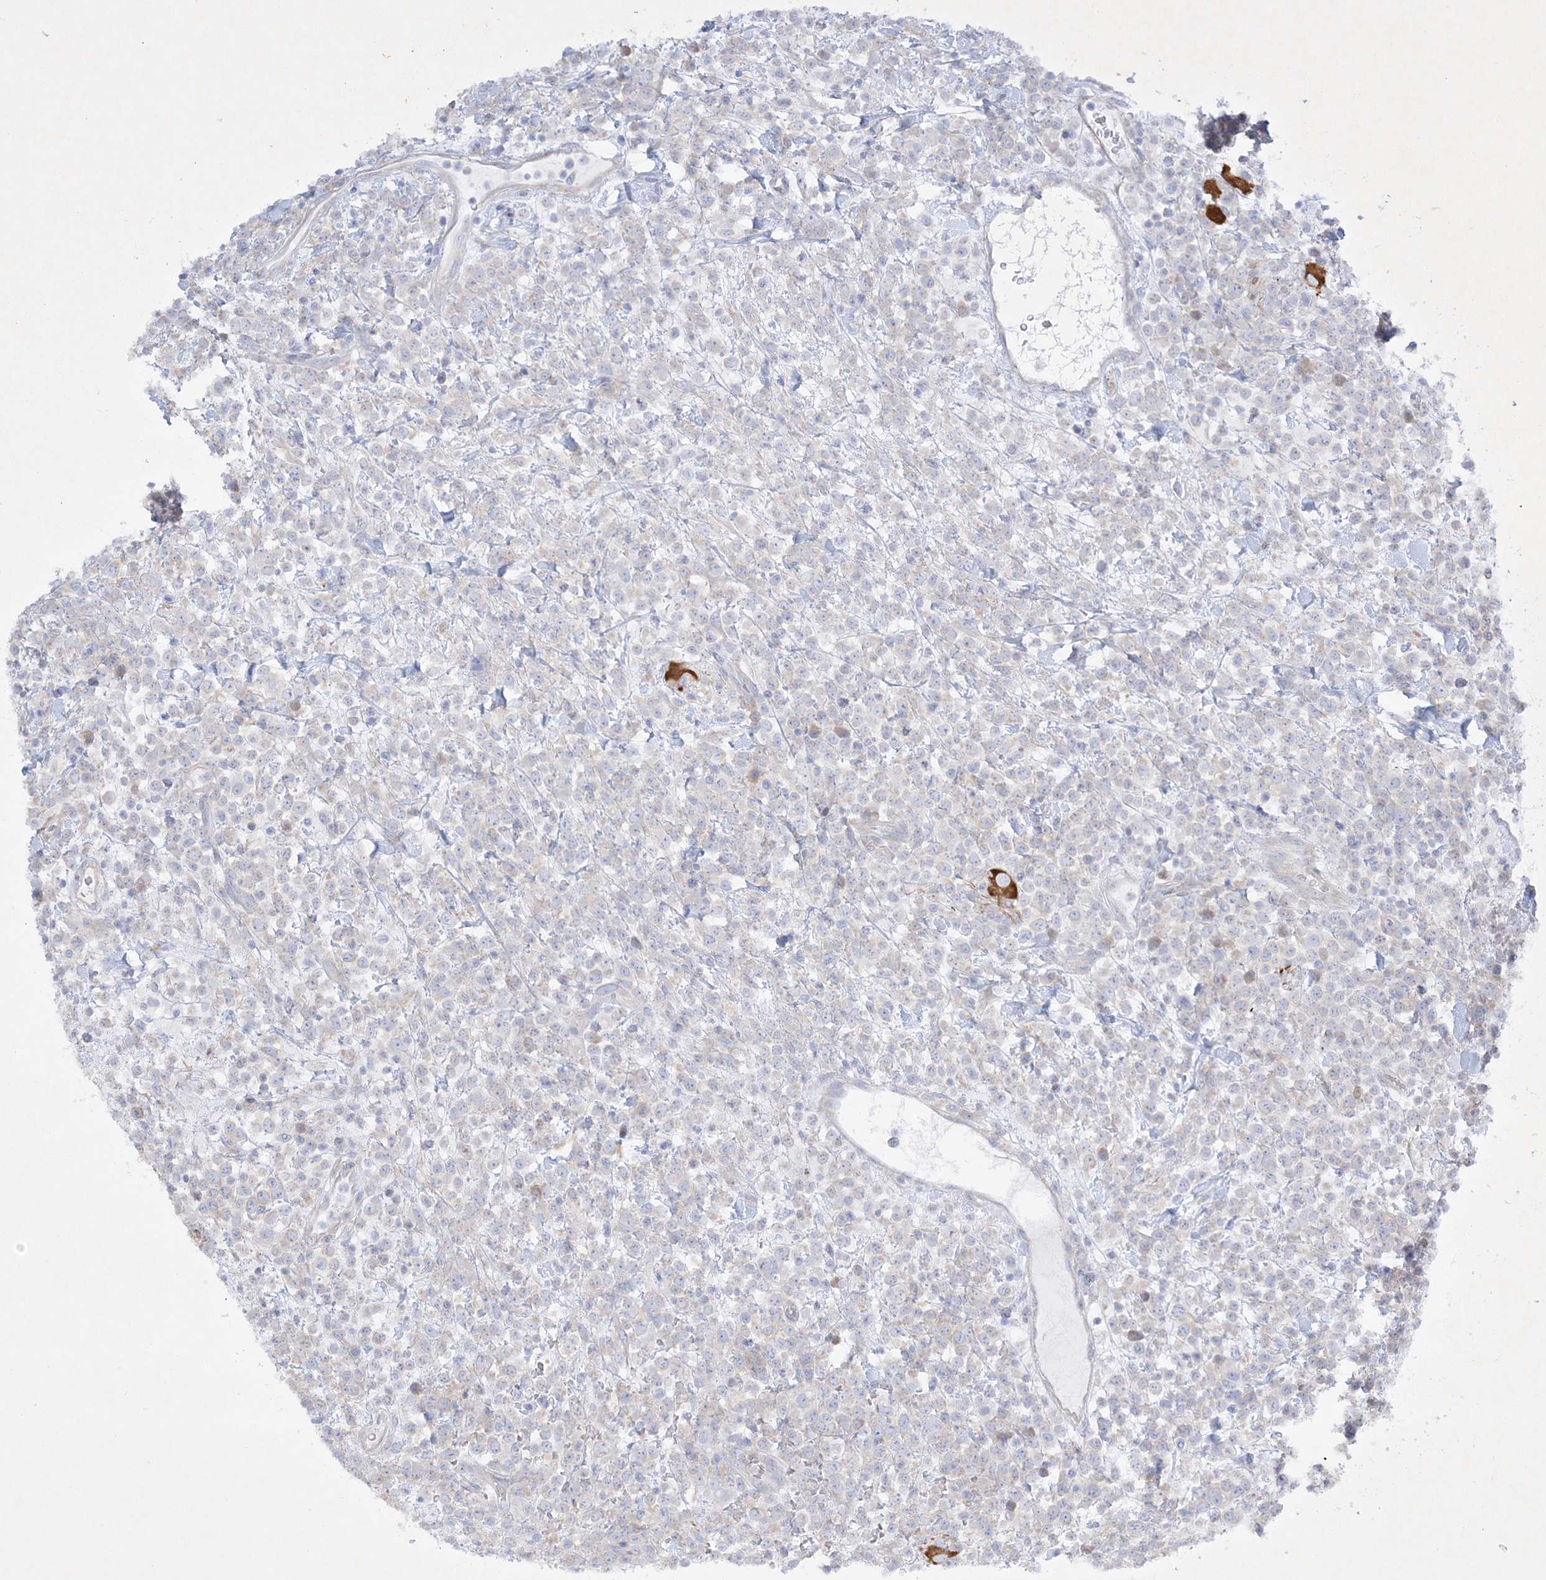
{"staining": {"intensity": "negative", "quantity": "none", "location": "none"}, "tissue": "lymphoma", "cell_type": "Tumor cells", "image_type": "cancer", "snomed": [{"axis": "morphology", "description": "Malignant lymphoma, non-Hodgkin's type, High grade"}, {"axis": "topography", "description": "Colon"}], "caption": "The immunohistochemistry (IHC) histopathology image has no significant expression in tumor cells of high-grade malignant lymphoma, non-Hodgkin's type tissue.", "gene": "FARSB", "patient": {"sex": "female", "age": 53}}